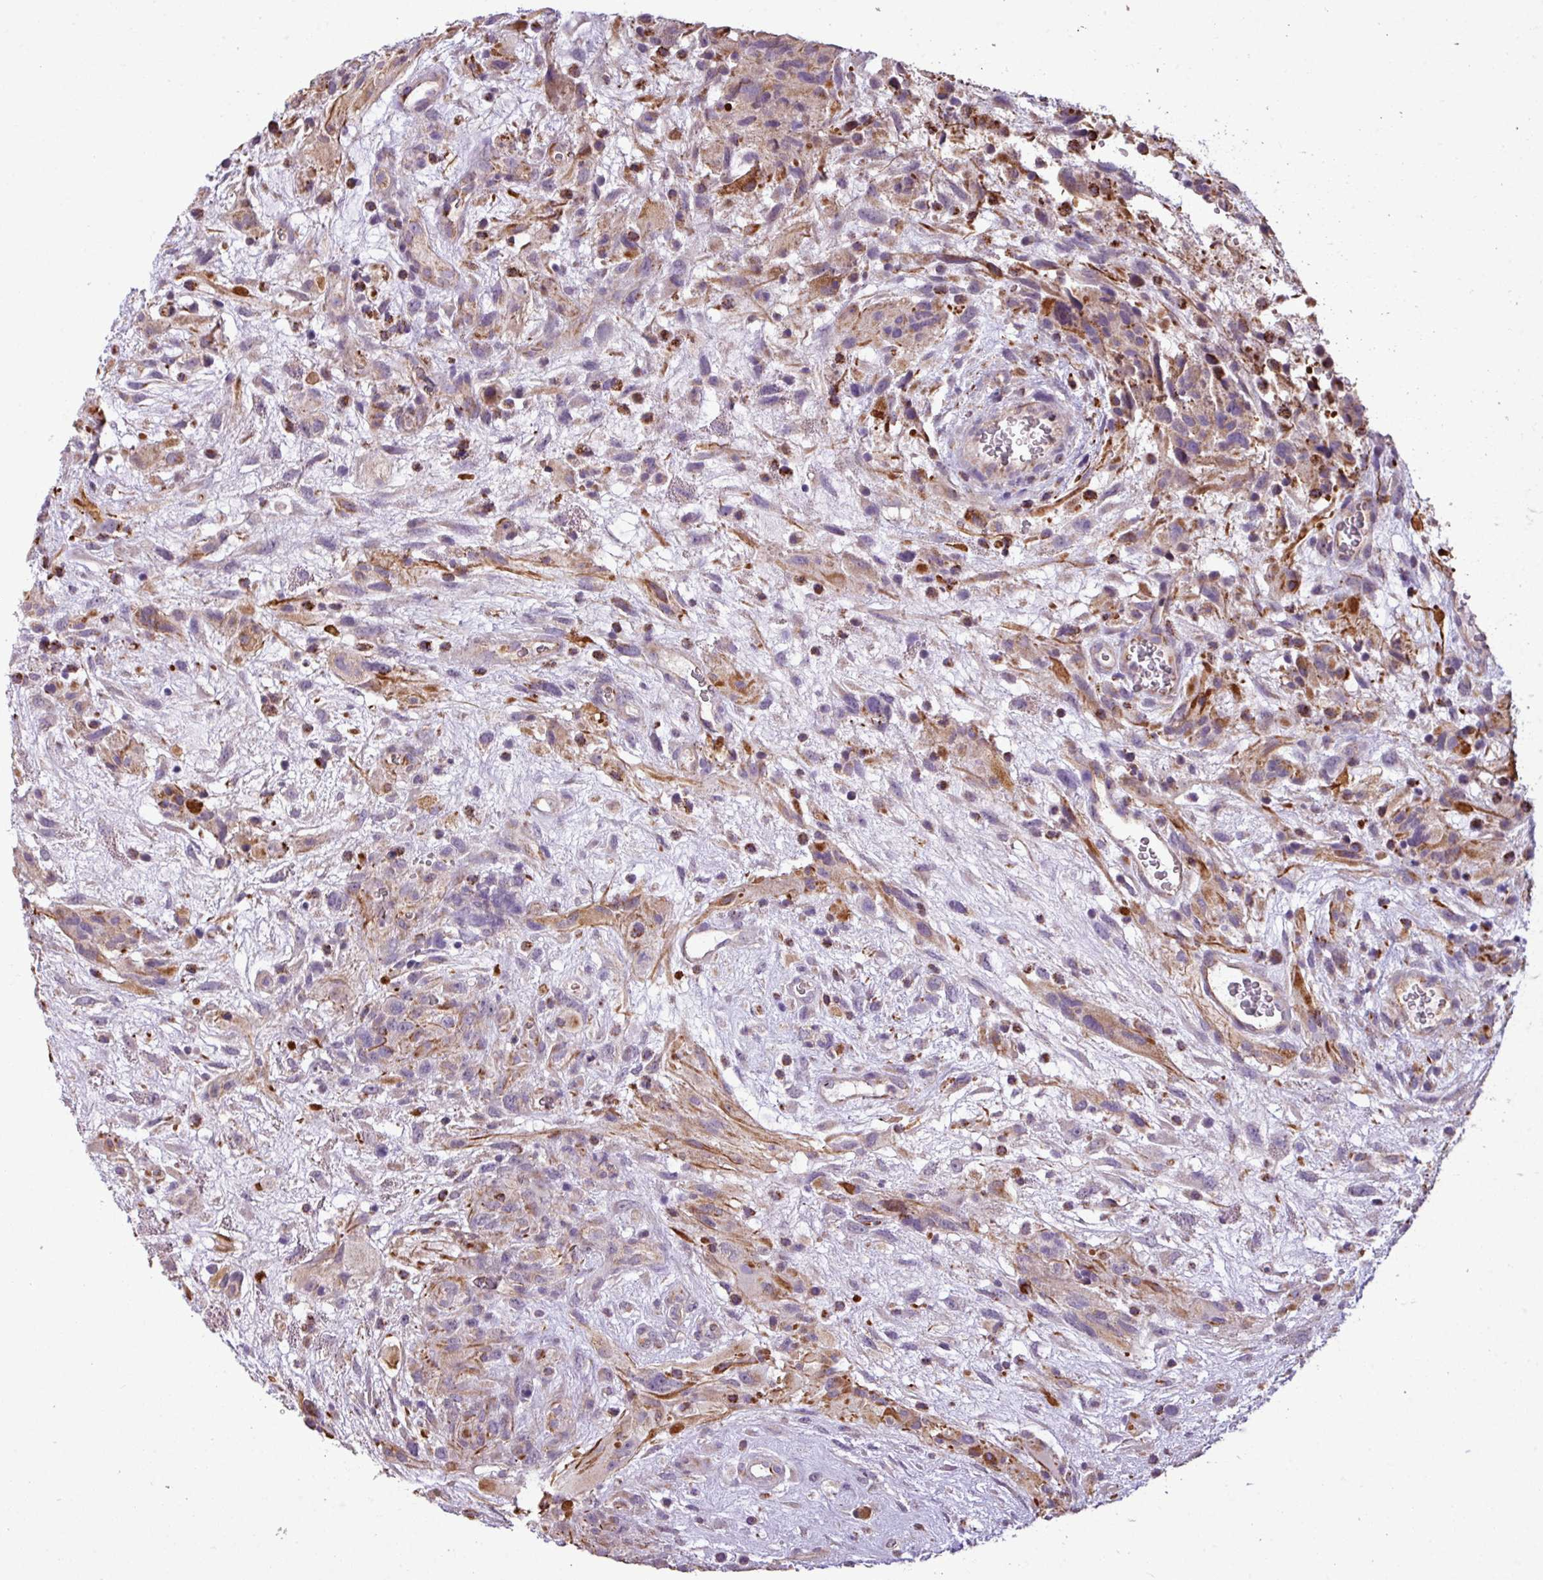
{"staining": {"intensity": "moderate", "quantity": "<25%", "location": "cytoplasmic/membranous"}, "tissue": "glioma", "cell_type": "Tumor cells", "image_type": "cancer", "snomed": [{"axis": "morphology", "description": "Glioma, malignant, High grade"}, {"axis": "topography", "description": "Brain"}], "caption": "Immunohistochemical staining of human glioma displays moderate cytoplasmic/membranous protein positivity in about <25% of tumor cells.", "gene": "ALDH2", "patient": {"sex": "male", "age": 61}}